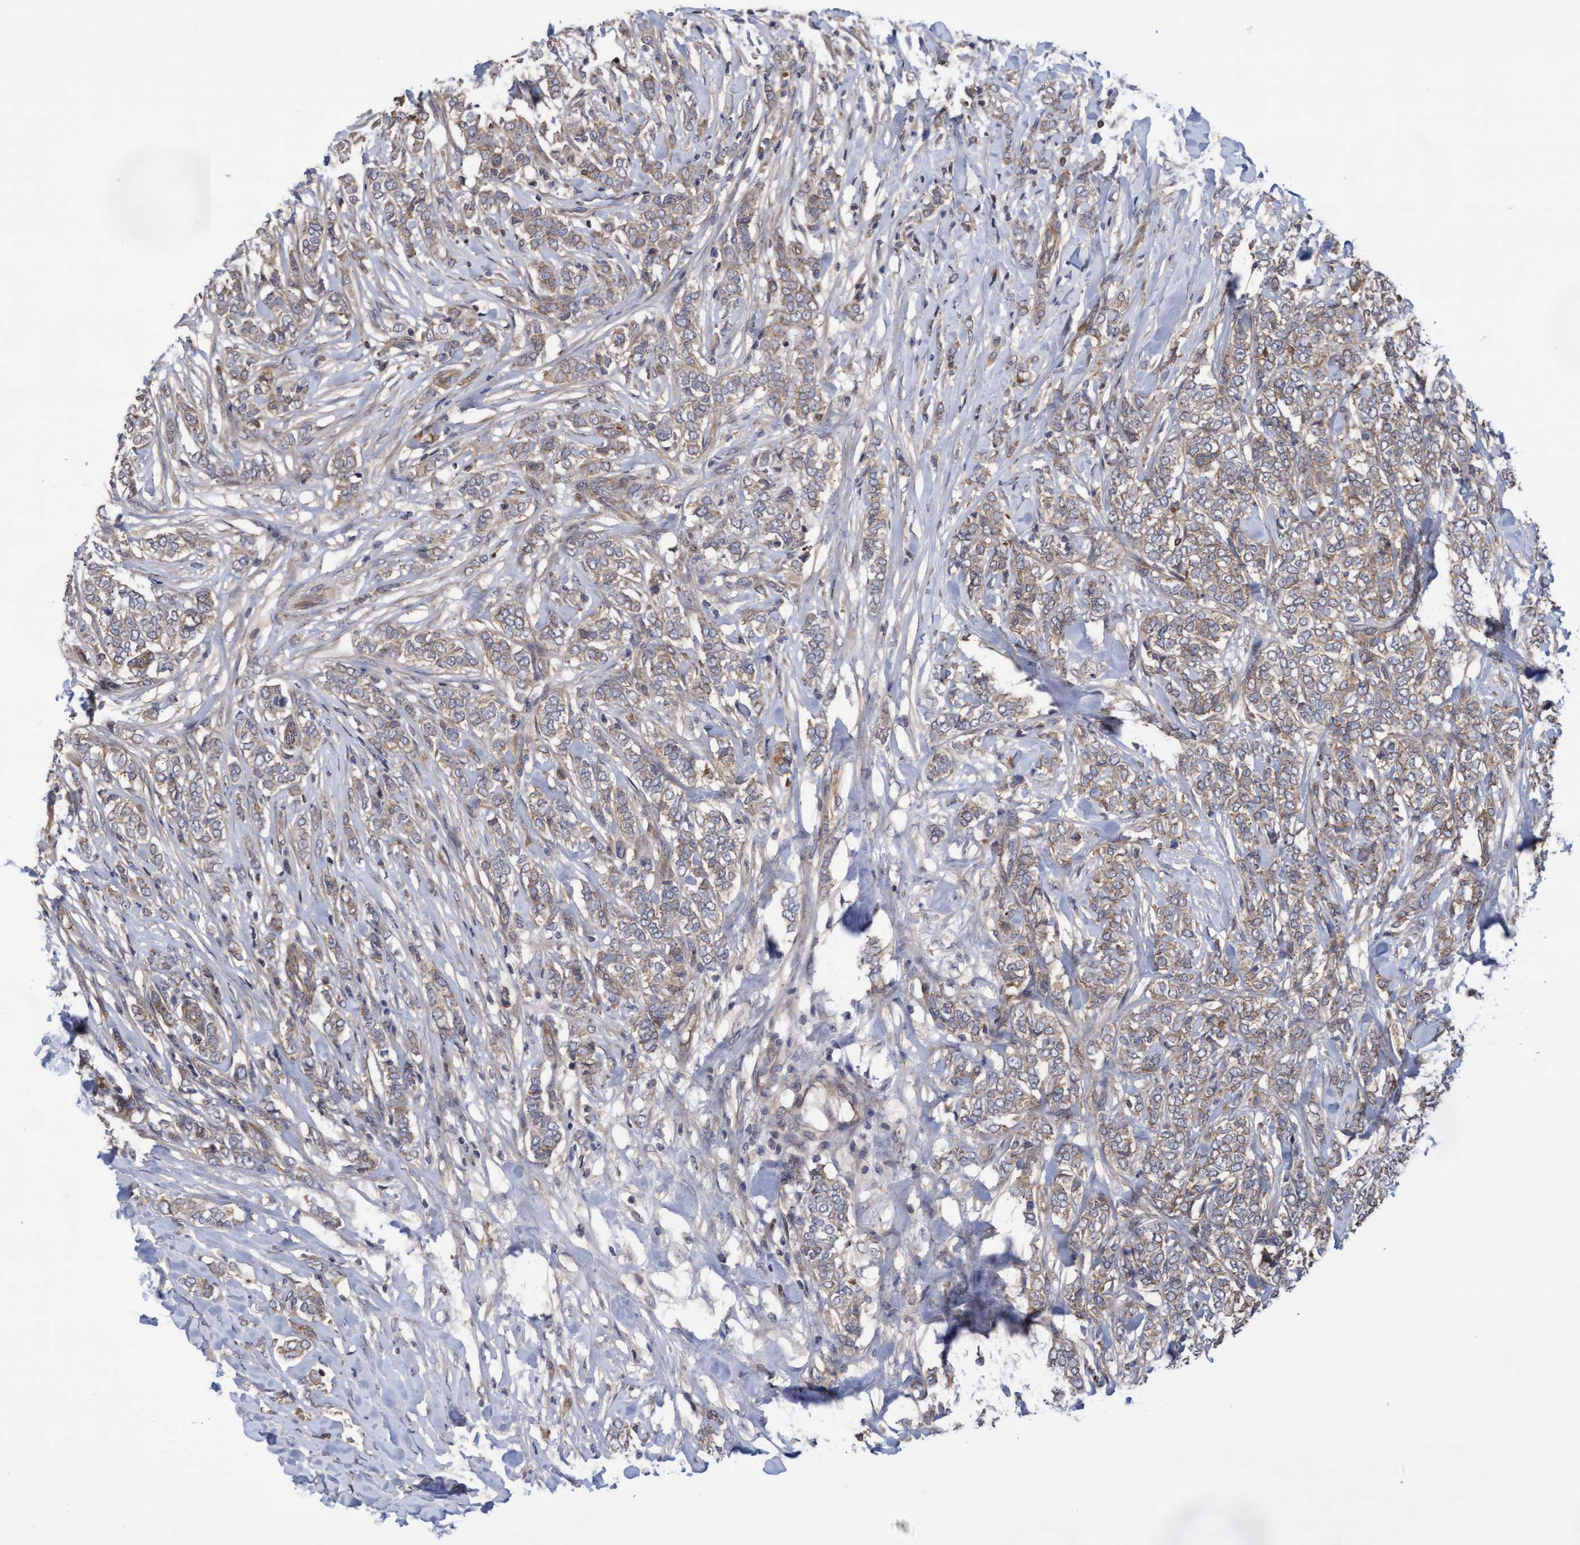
{"staining": {"intensity": "weak", "quantity": ">75%", "location": "cytoplasmic/membranous"}, "tissue": "breast cancer", "cell_type": "Tumor cells", "image_type": "cancer", "snomed": [{"axis": "morphology", "description": "Lobular carcinoma"}, {"axis": "topography", "description": "Skin"}, {"axis": "topography", "description": "Breast"}], "caption": "Human breast cancer (lobular carcinoma) stained for a protein (brown) demonstrates weak cytoplasmic/membranous positive expression in approximately >75% of tumor cells.", "gene": "COBL", "patient": {"sex": "female", "age": 46}}